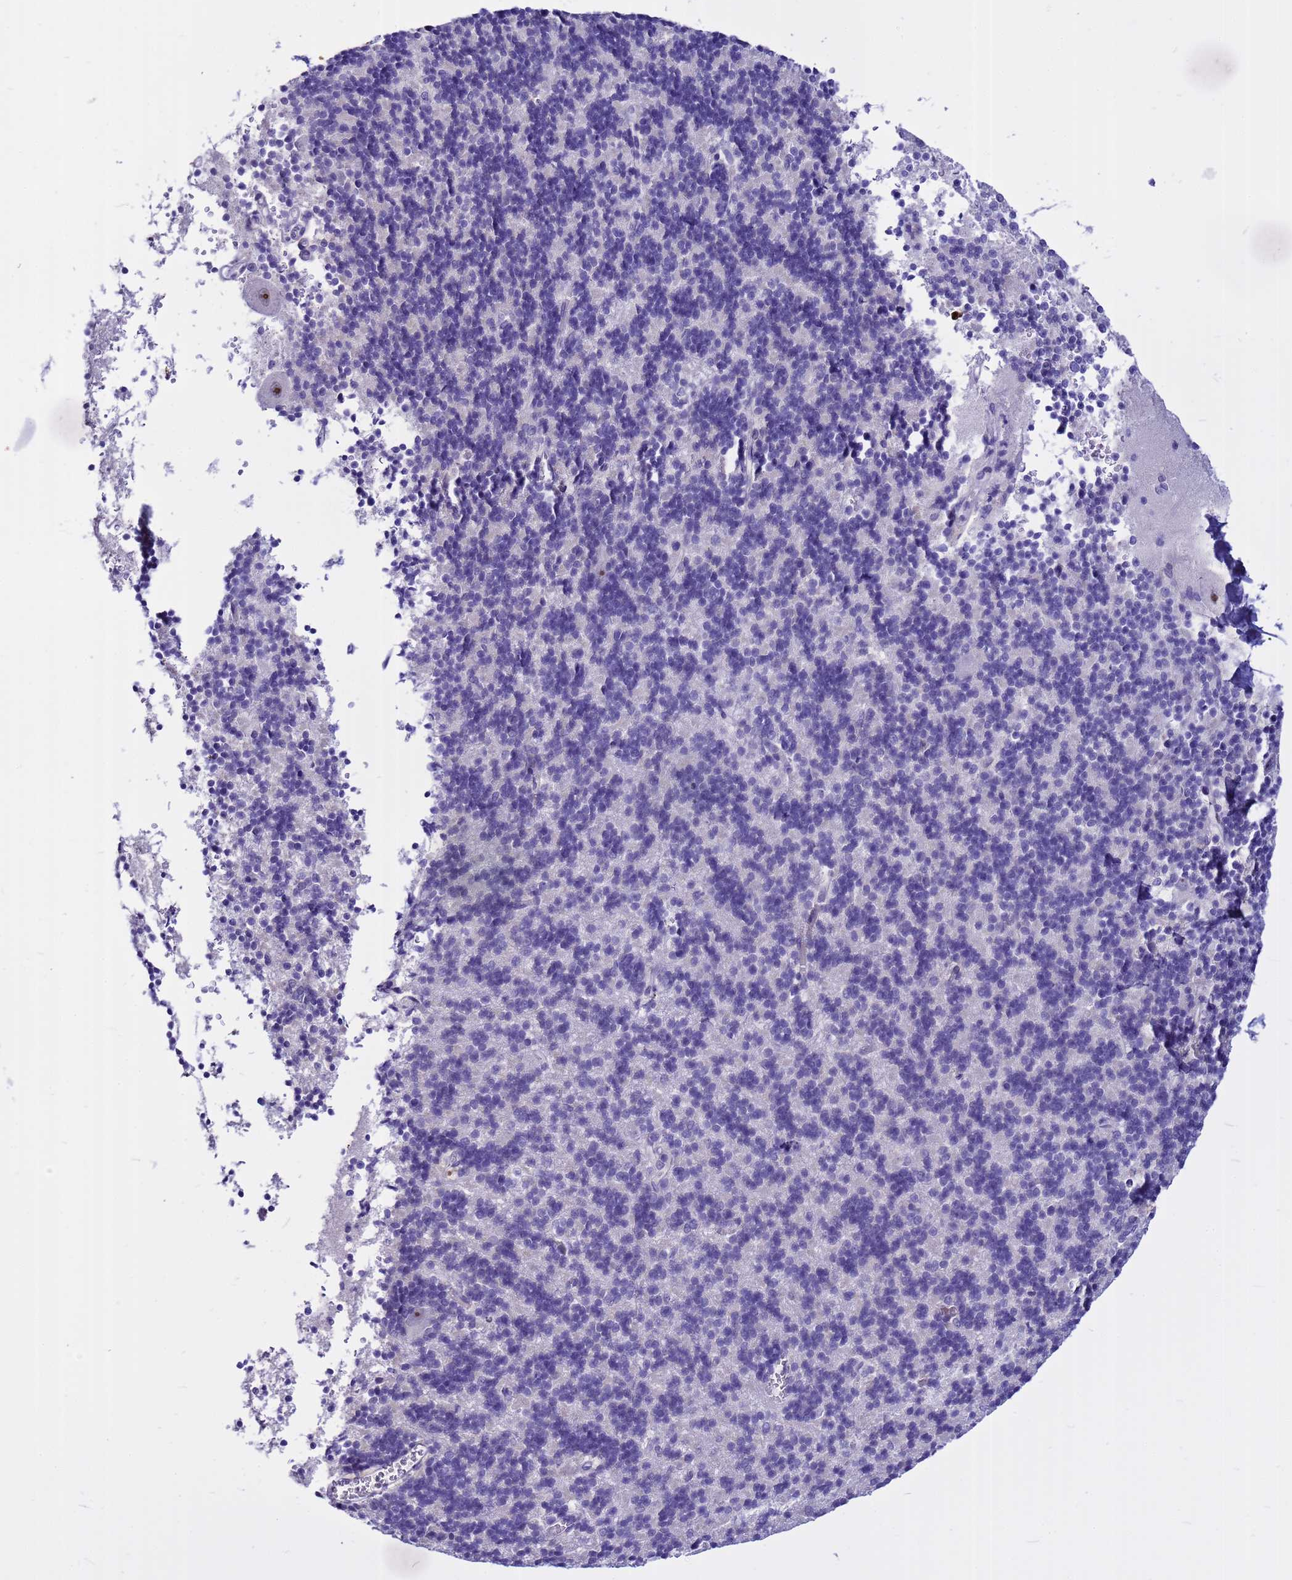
{"staining": {"intensity": "negative", "quantity": "none", "location": "none"}, "tissue": "cerebellum", "cell_type": "Cells in granular layer", "image_type": "normal", "snomed": [{"axis": "morphology", "description": "Normal tissue, NOS"}, {"axis": "topography", "description": "Cerebellum"}], "caption": "The immunohistochemistry (IHC) photomicrograph has no significant expression in cells in granular layer of cerebellum.", "gene": "DMRTC2", "patient": {"sex": "male", "age": 37}}